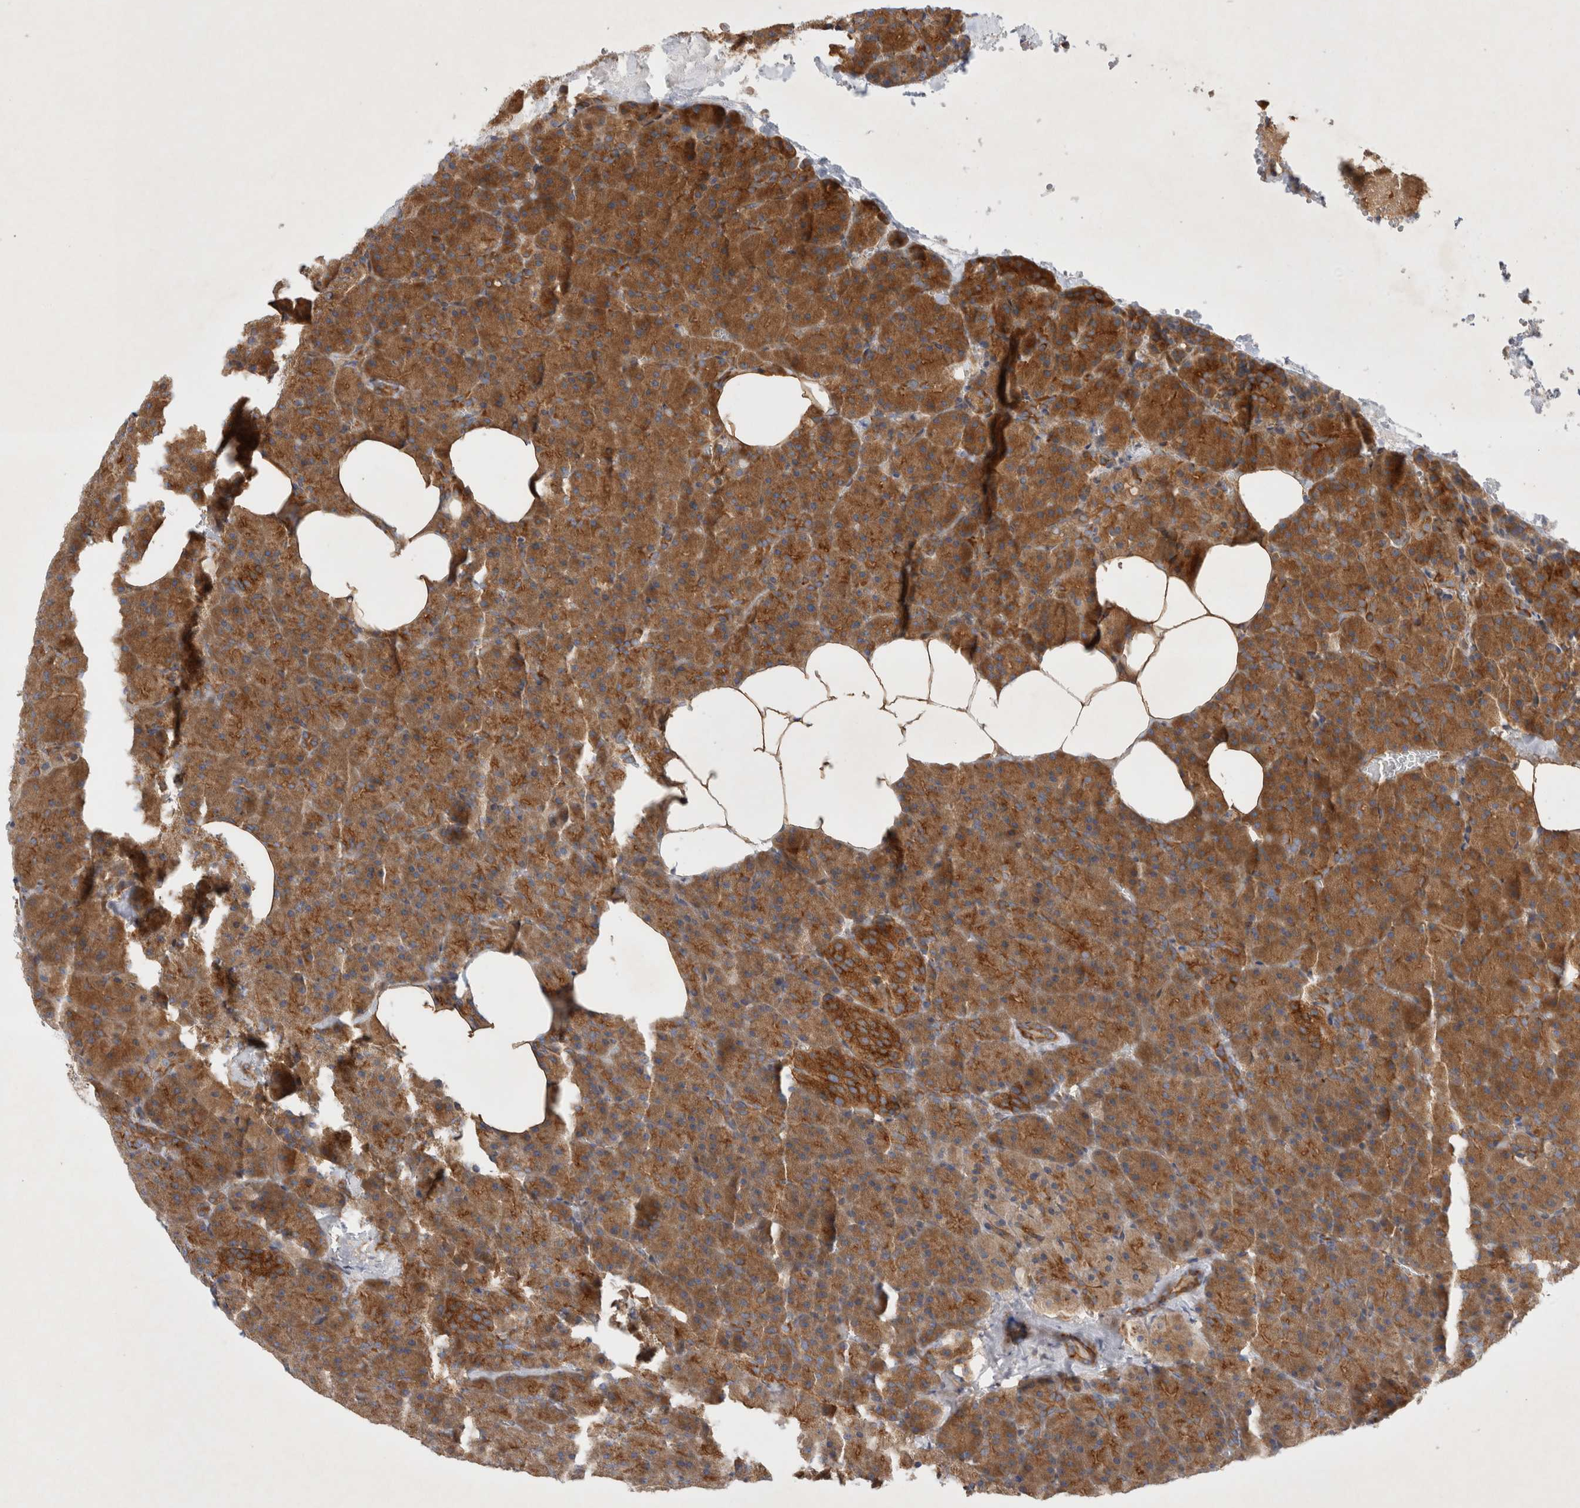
{"staining": {"intensity": "moderate", "quantity": ">75%", "location": "cytoplasmic/membranous"}, "tissue": "pancreas", "cell_type": "Exocrine glandular cells", "image_type": "normal", "snomed": [{"axis": "morphology", "description": "Normal tissue, NOS"}, {"axis": "morphology", "description": "Carcinoid, malignant, NOS"}, {"axis": "topography", "description": "Pancreas"}], "caption": "Immunohistochemistry (IHC) (DAB (3,3'-diaminobenzidine)) staining of unremarkable pancreas shows moderate cytoplasmic/membranous protein positivity in approximately >75% of exocrine glandular cells.", "gene": "GPR150", "patient": {"sex": "female", "age": 35}}